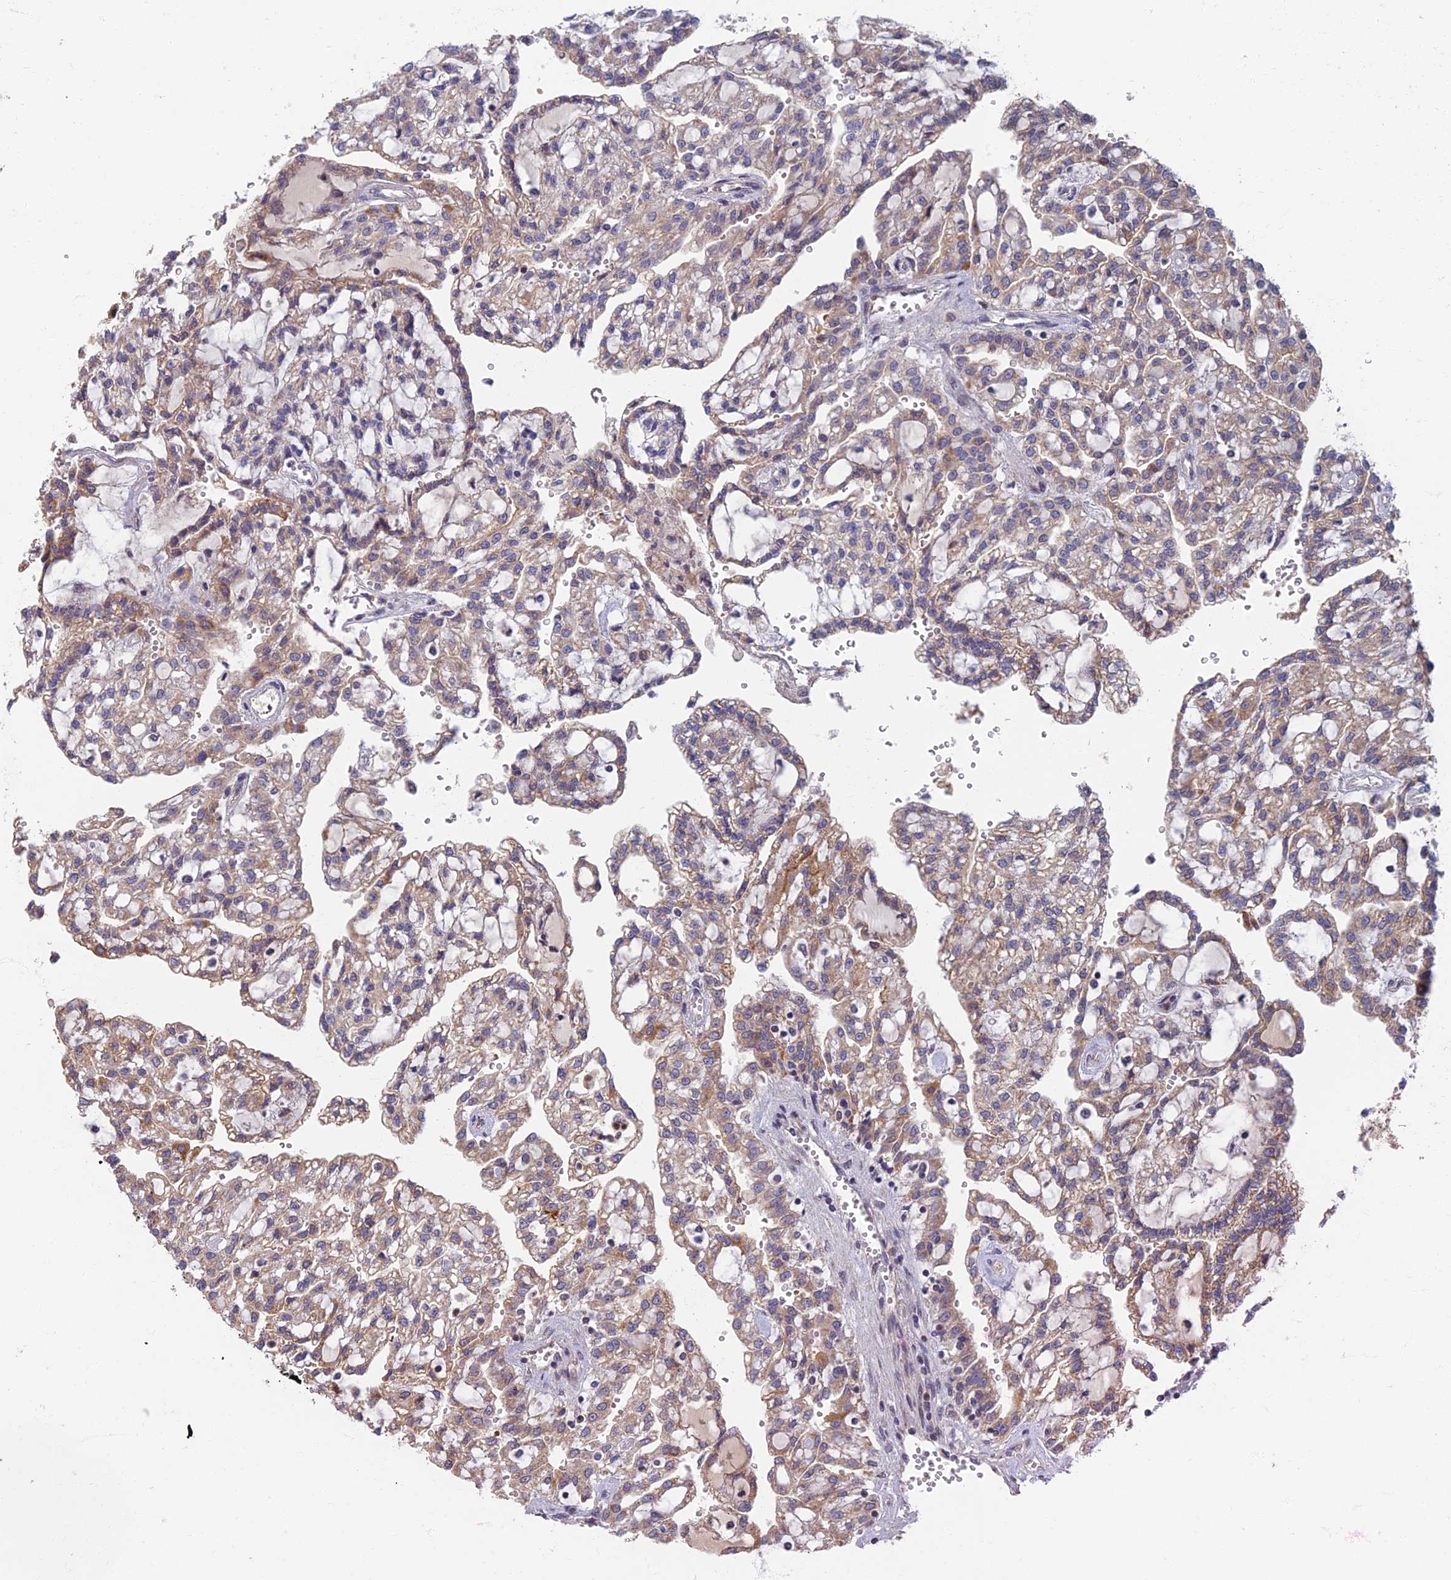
{"staining": {"intensity": "moderate", "quantity": "25%-75%", "location": "cytoplasmic/membranous"}, "tissue": "renal cancer", "cell_type": "Tumor cells", "image_type": "cancer", "snomed": [{"axis": "morphology", "description": "Adenocarcinoma, NOS"}, {"axis": "topography", "description": "Kidney"}], "caption": "A micrograph of human renal cancer stained for a protein demonstrates moderate cytoplasmic/membranous brown staining in tumor cells. (DAB (3,3'-diaminobenzidine) IHC with brightfield microscopy, high magnification).", "gene": "SOGA1", "patient": {"sex": "male", "age": 63}}